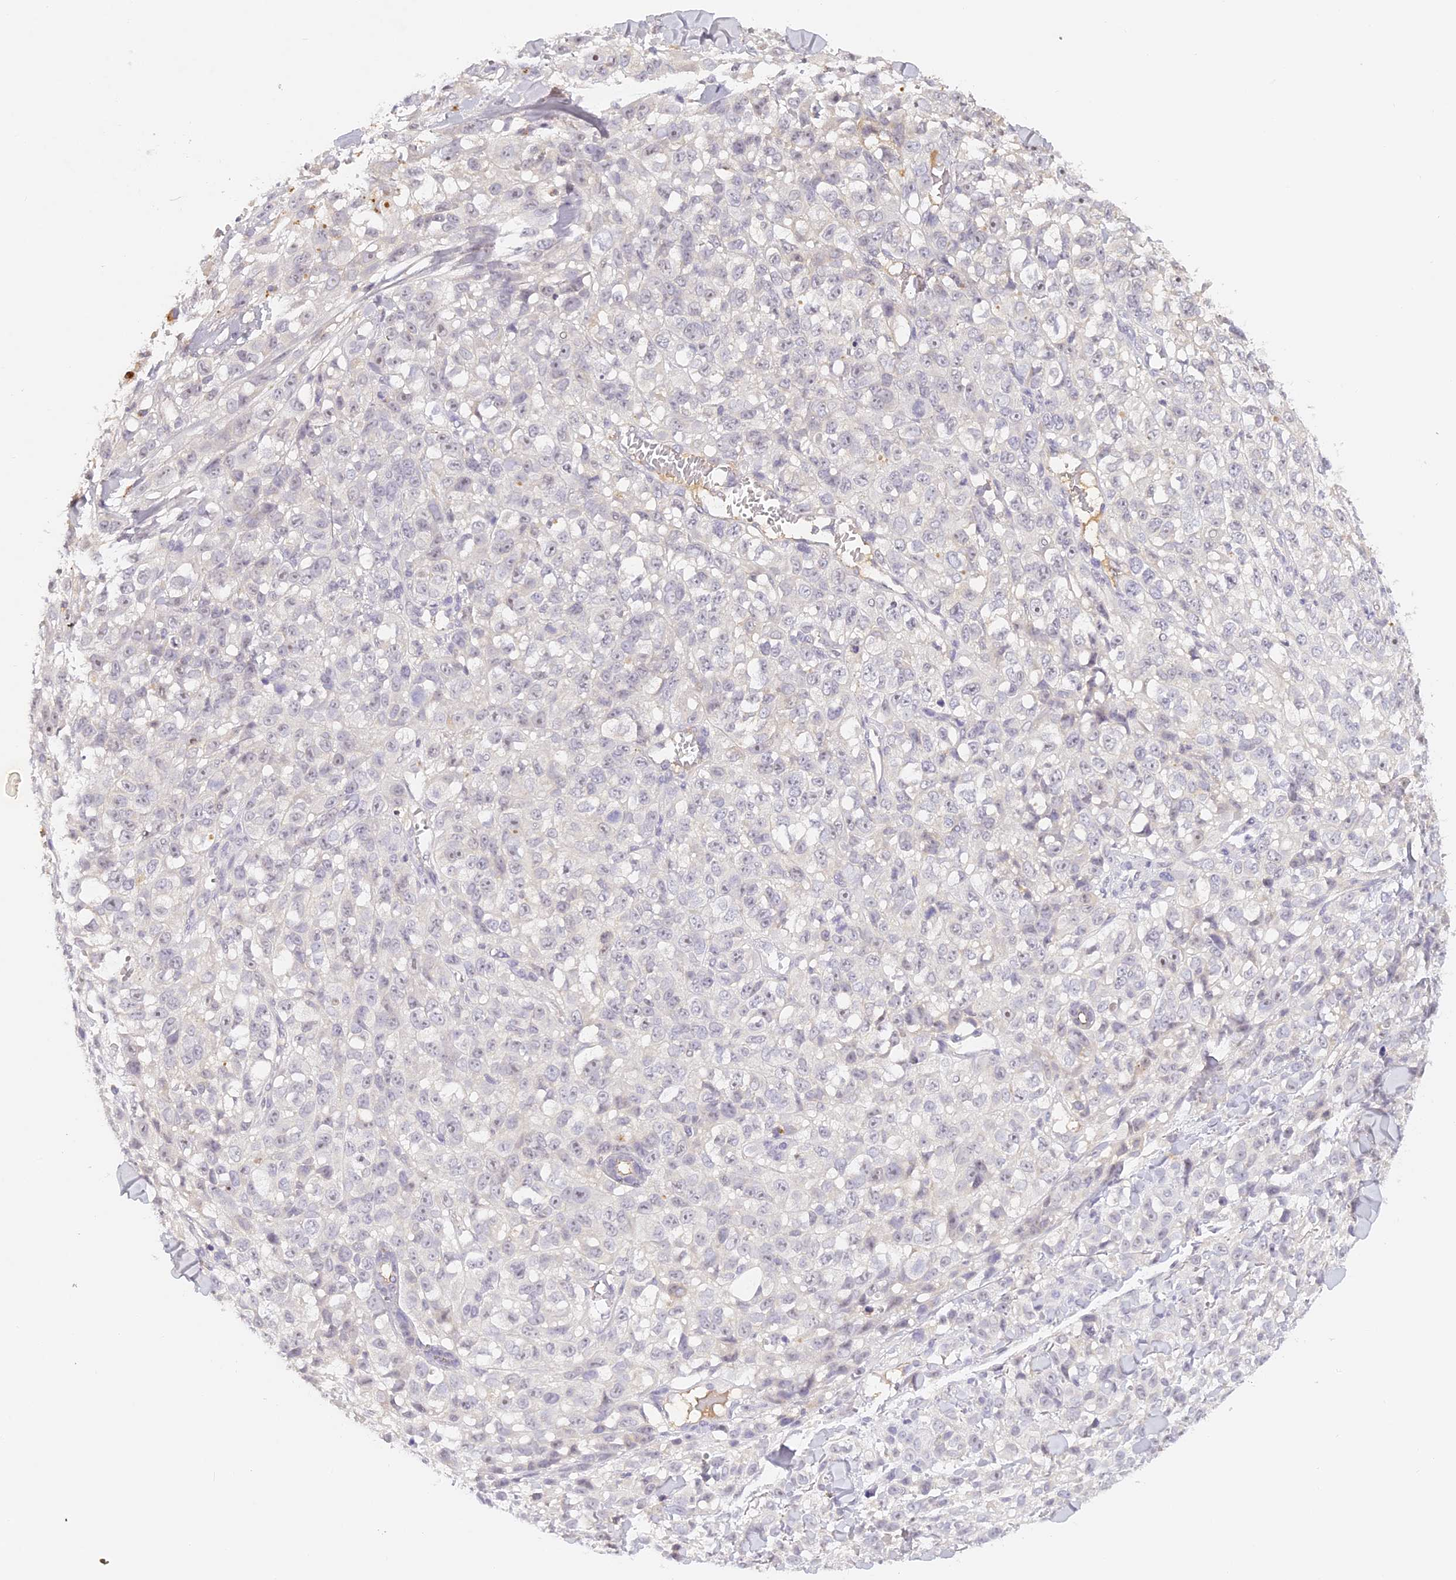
{"staining": {"intensity": "negative", "quantity": "none", "location": "none"}, "tissue": "melanoma", "cell_type": "Tumor cells", "image_type": "cancer", "snomed": [{"axis": "morphology", "description": "Malignant melanoma, Metastatic site"}, {"axis": "topography", "description": "Skin"}], "caption": "The immunohistochemistry (IHC) image has no significant staining in tumor cells of melanoma tissue.", "gene": "ELL3", "patient": {"sex": "female", "age": 72}}